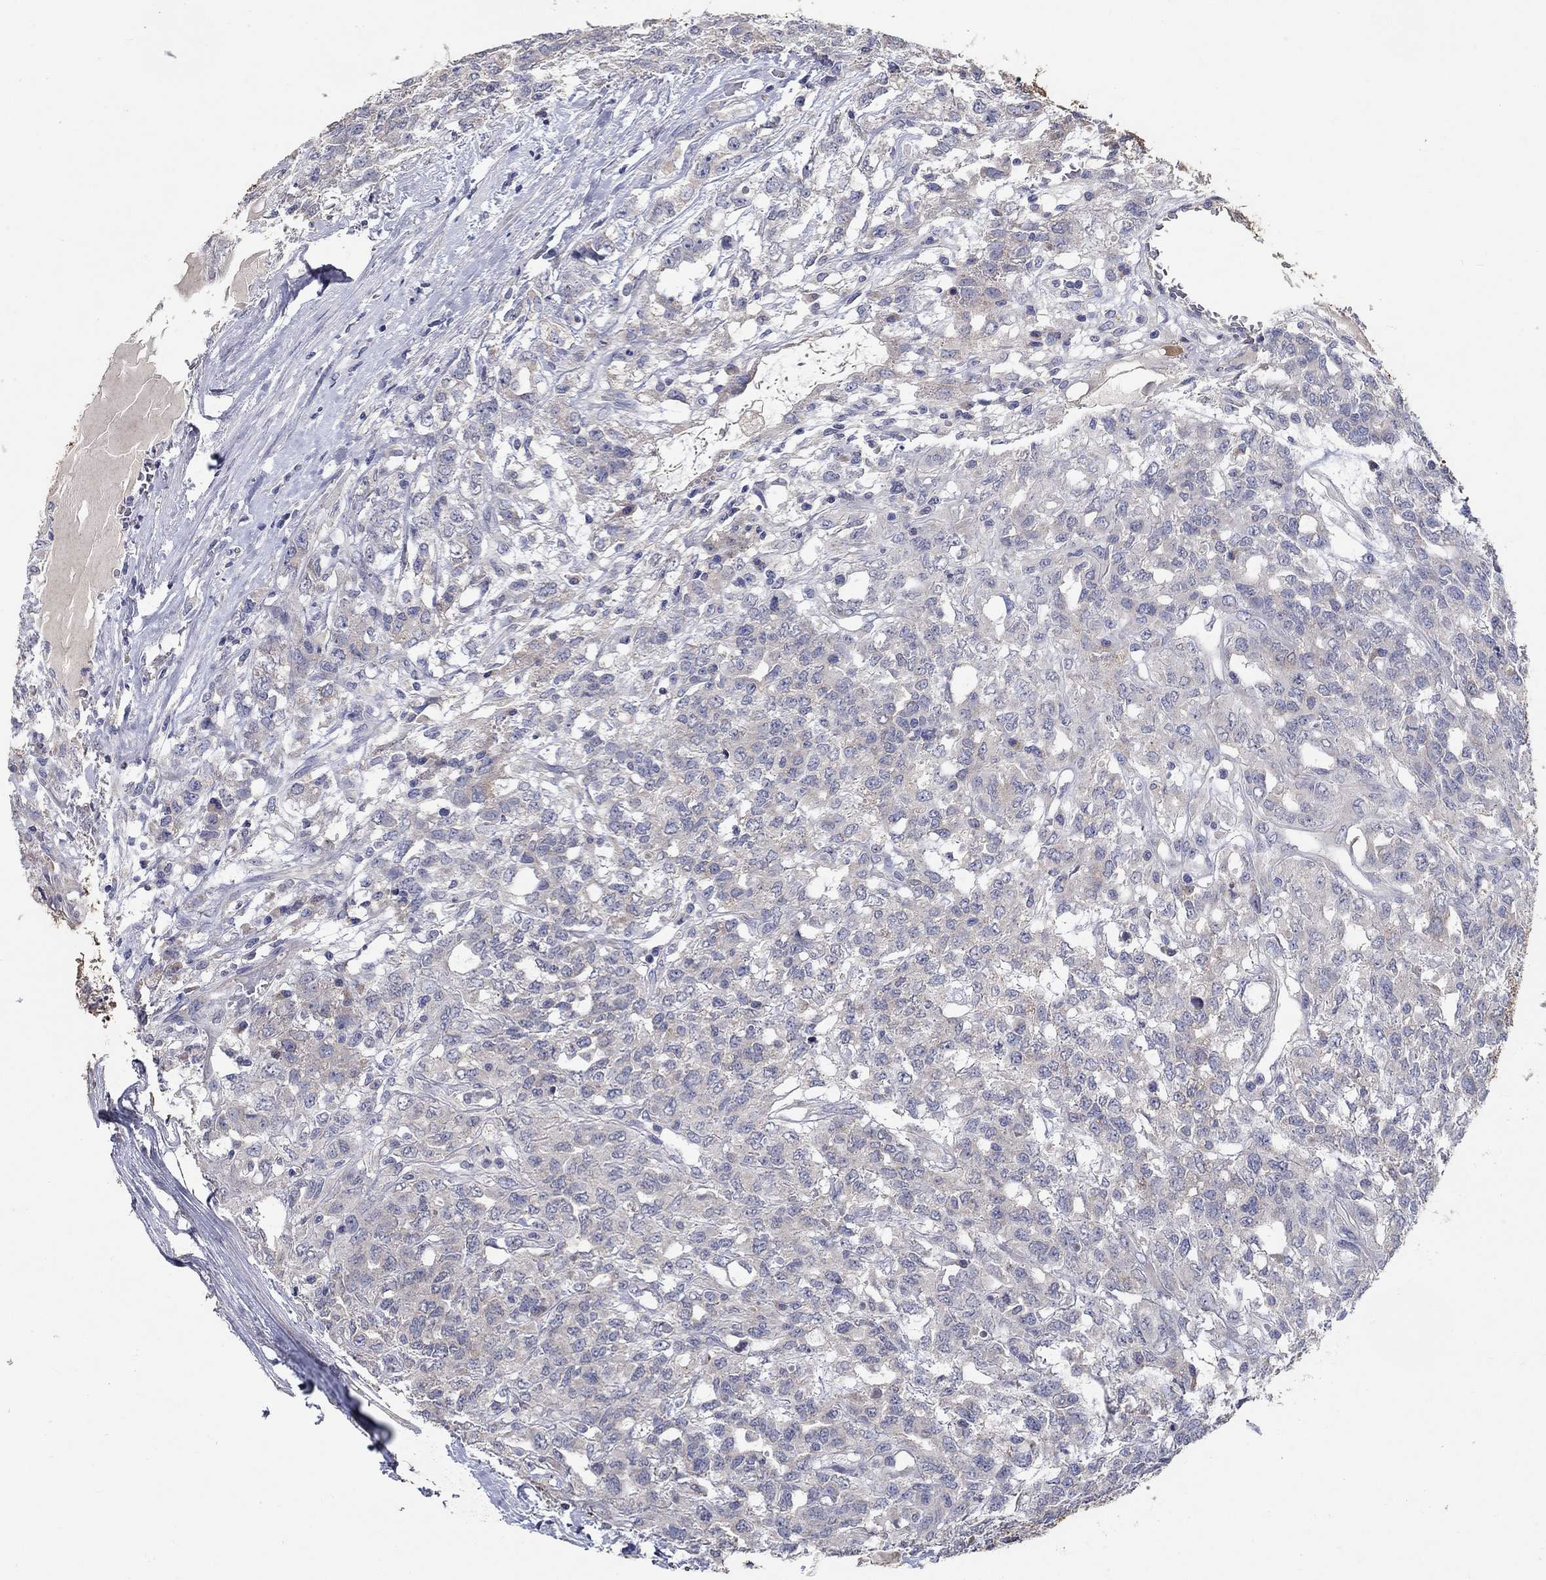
{"staining": {"intensity": "negative", "quantity": "none", "location": "none"}, "tissue": "testis cancer", "cell_type": "Tumor cells", "image_type": "cancer", "snomed": [{"axis": "morphology", "description": "Seminoma, NOS"}, {"axis": "topography", "description": "Testis"}], "caption": "IHC histopathology image of neoplastic tissue: human testis cancer (seminoma) stained with DAB (3,3'-diaminobenzidine) displays no significant protein expression in tumor cells. (Stains: DAB (3,3'-diaminobenzidine) immunohistochemistry with hematoxylin counter stain, Microscopy: brightfield microscopy at high magnification).", "gene": "PROZ", "patient": {"sex": "male", "age": 52}}